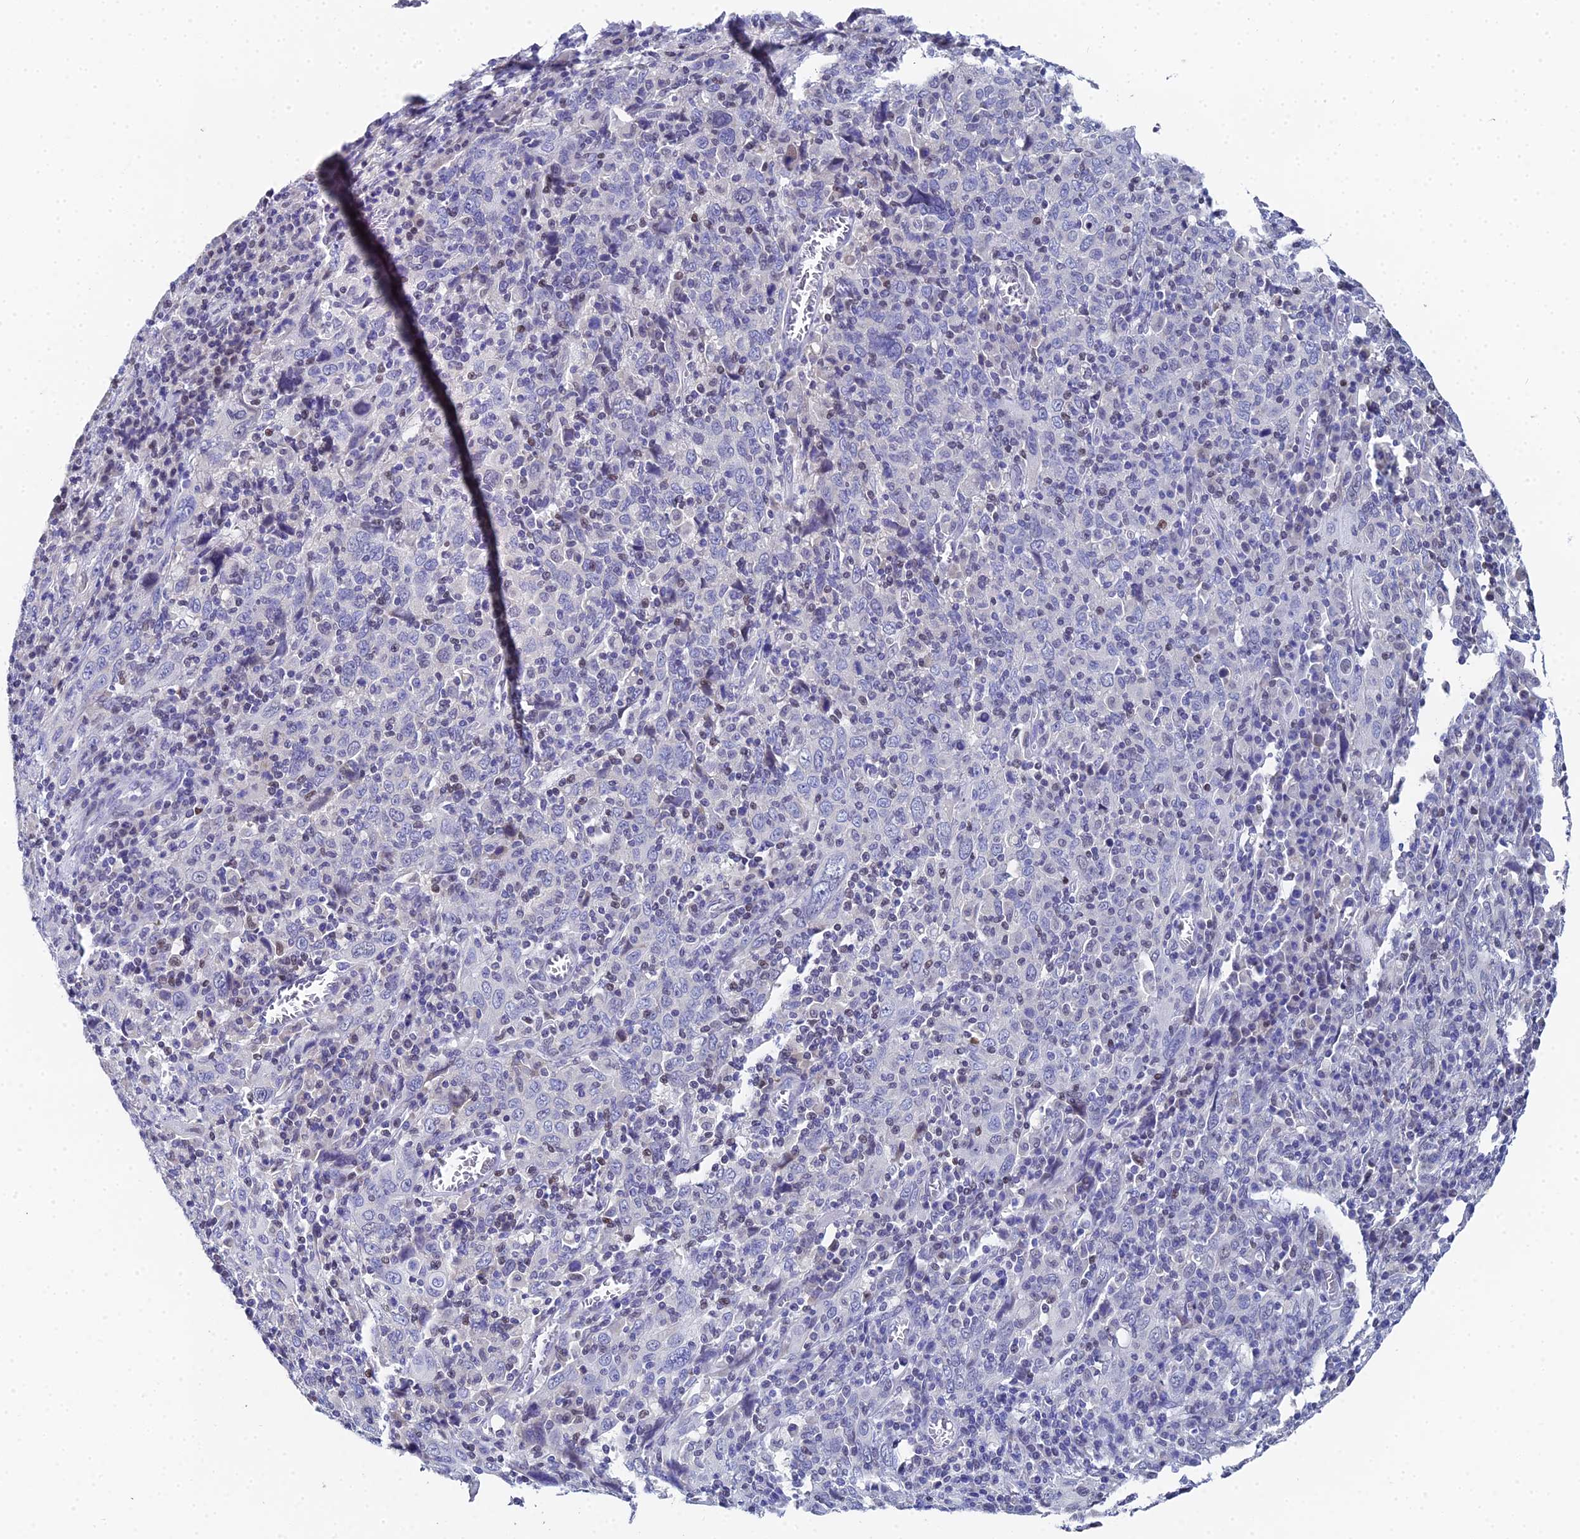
{"staining": {"intensity": "negative", "quantity": "none", "location": "none"}, "tissue": "cervical cancer", "cell_type": "Tumor cells", "image_type": "cancer", "snomed": [{"axis": "morphology", "description": "Squamous cell carcinoma, NOS"}, {"axis": "topography", "description": "Cervix"}], "caption": "DAB immunohistochemical staining of squamous cell carcinoma (cervical) displays no significant expression in tumor cells.", "gene": "OCM", "patient": {"sex": "female", "age": 46}}